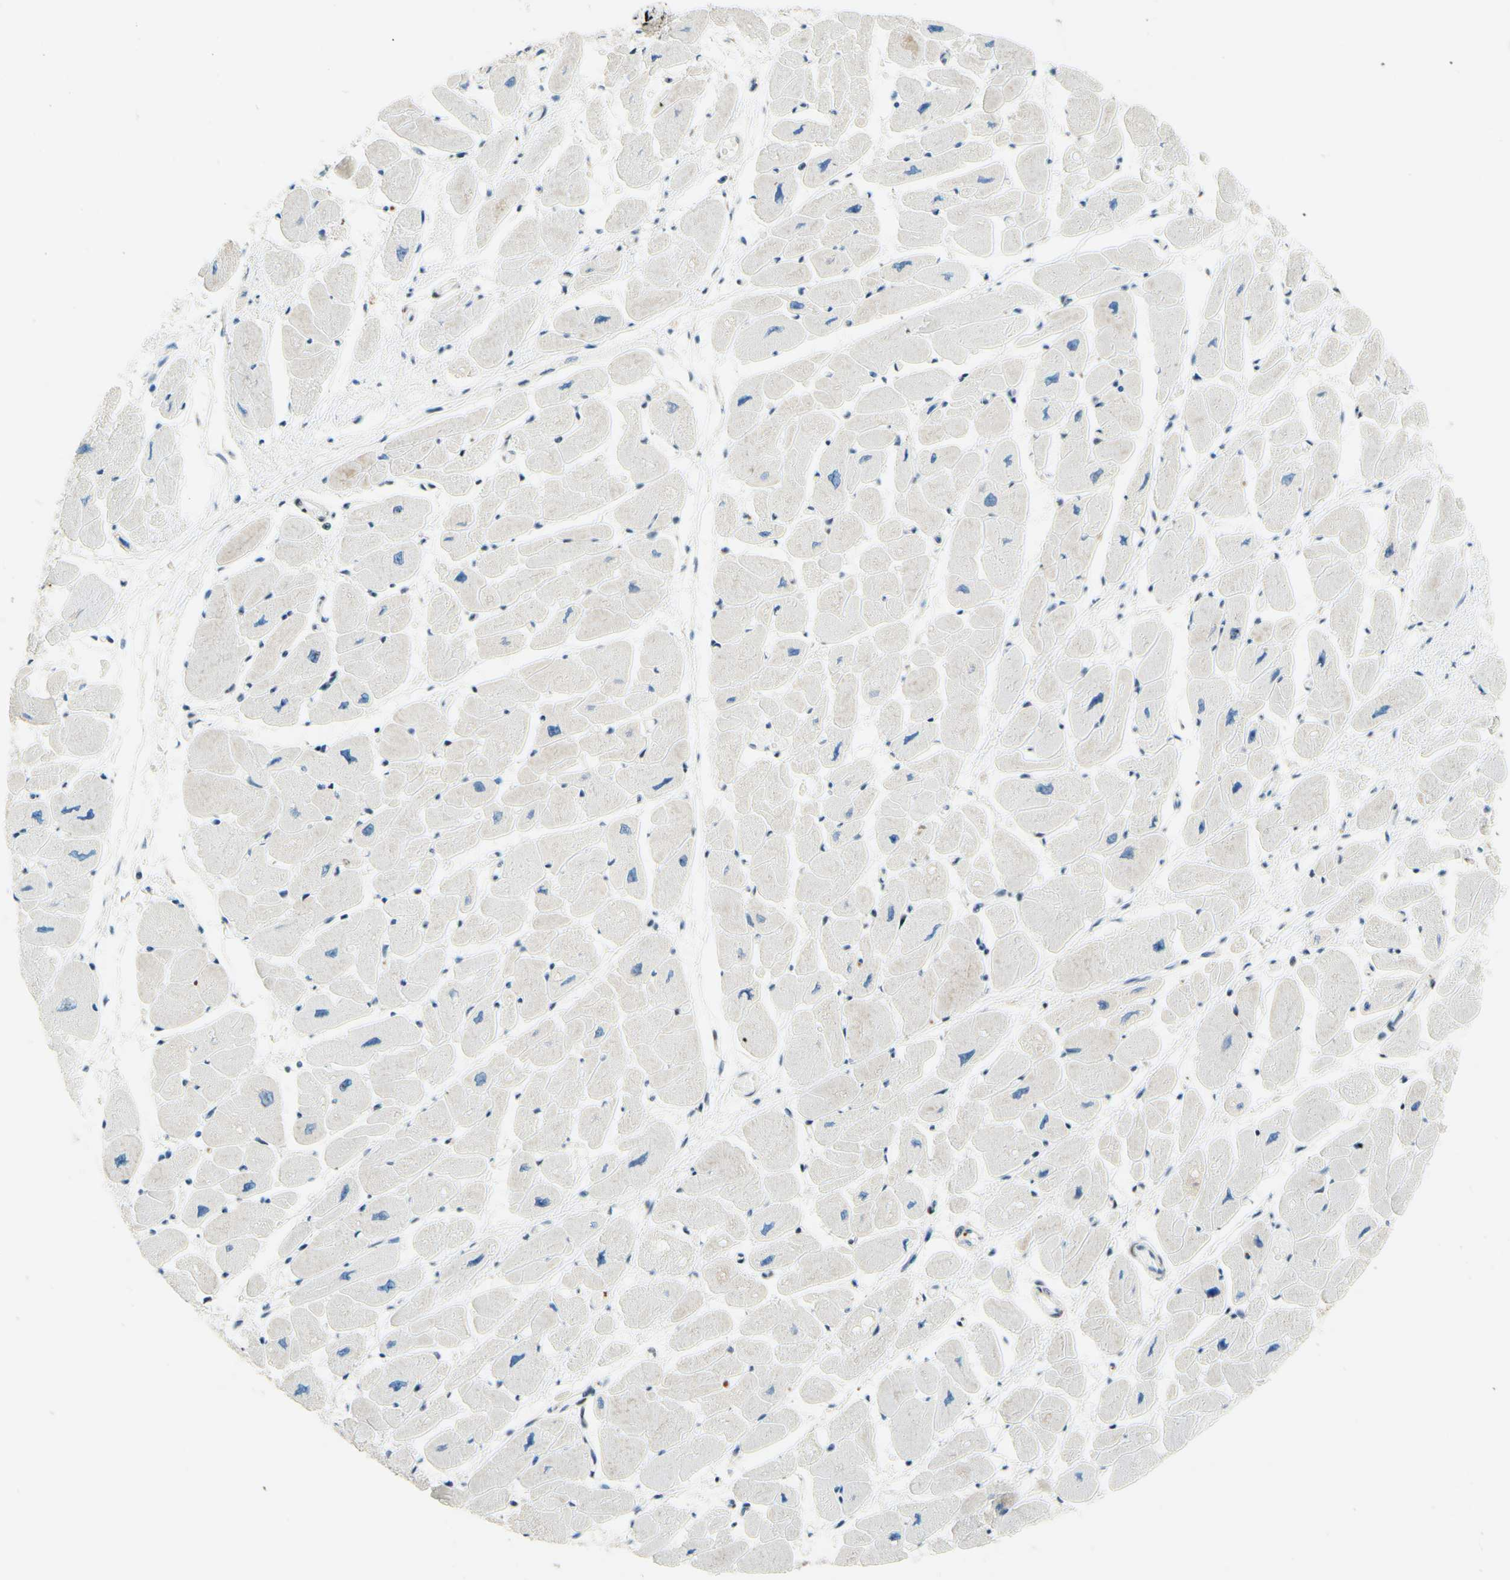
{"staining": {"intensity": "negative", "quantity": "none", "location": "none"}, "tissue": "heart muscle", "cell_type": "Cardiomyocytes", "image_type": "normal", "snomed": [{"axis": "morphology", "description": "Normal tissue, NOS"}, {"axis": "topography", "description": "Heart"}], "caption": "The micrograph demonstrates no staining of cardiomyocytes in unremarkable heart muscle.", "gene": "CBX7", "patient": {"sex": "female", "age": 54}}